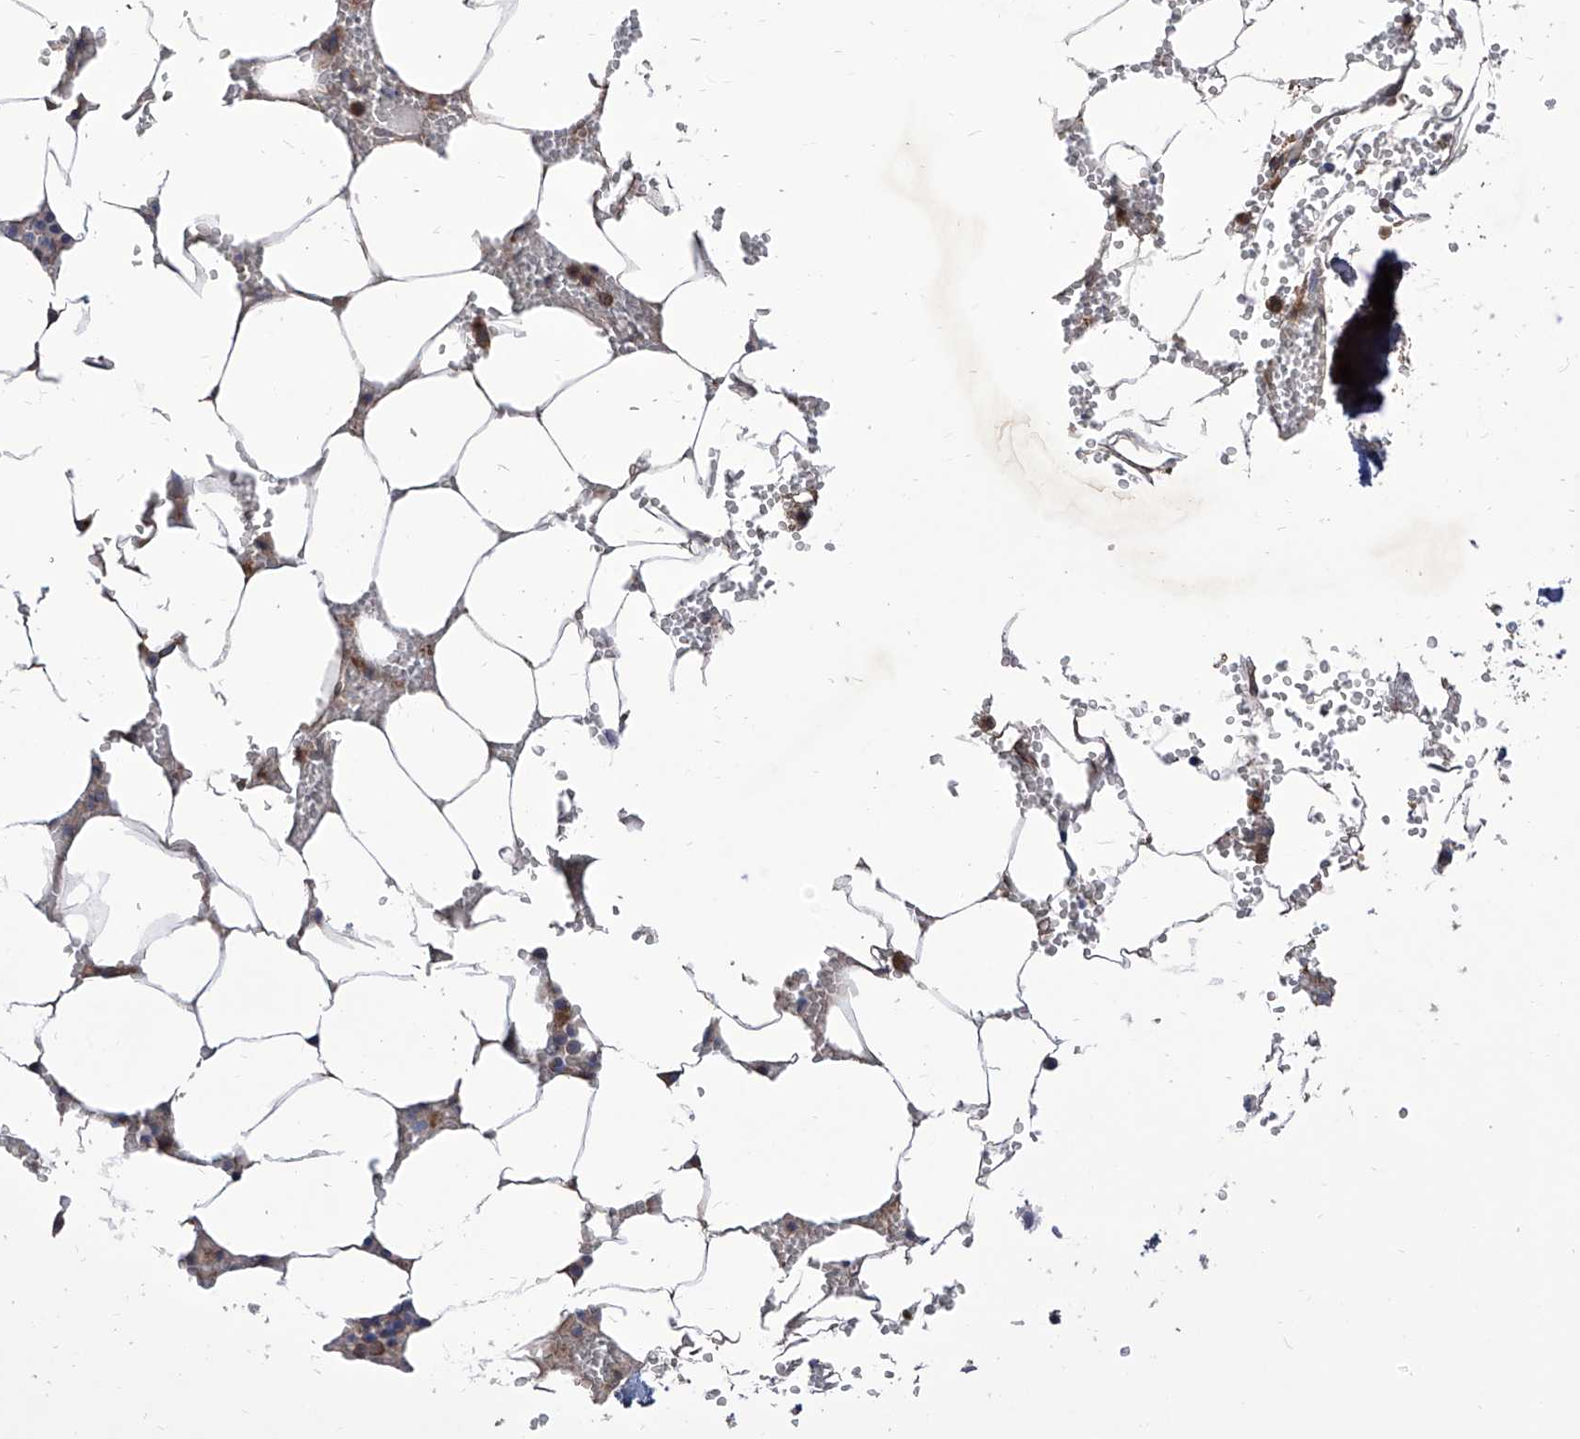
{"staining": {"intensity": "moderate", "quantity": "<25%", "location": "cytoplasmic/membranous"}, "tissue": "bone marrow", "cell_type": "Hematopoietic cells", "image_type": "normal", "snomed": [{"axis": "morphology", "description": "Normal tissue, NOS"}, {"axis": "topography", "description": "Bone marrow"}], "caption": "High-power microscopy captured an IHC micrograph of benign bone marrow, revealing moderate cytoplasmic/membranous positivity in about <25% of hematopoietic cells.", "gene": "TJAP1", "patient": {"sex": "male", "age": 70}}